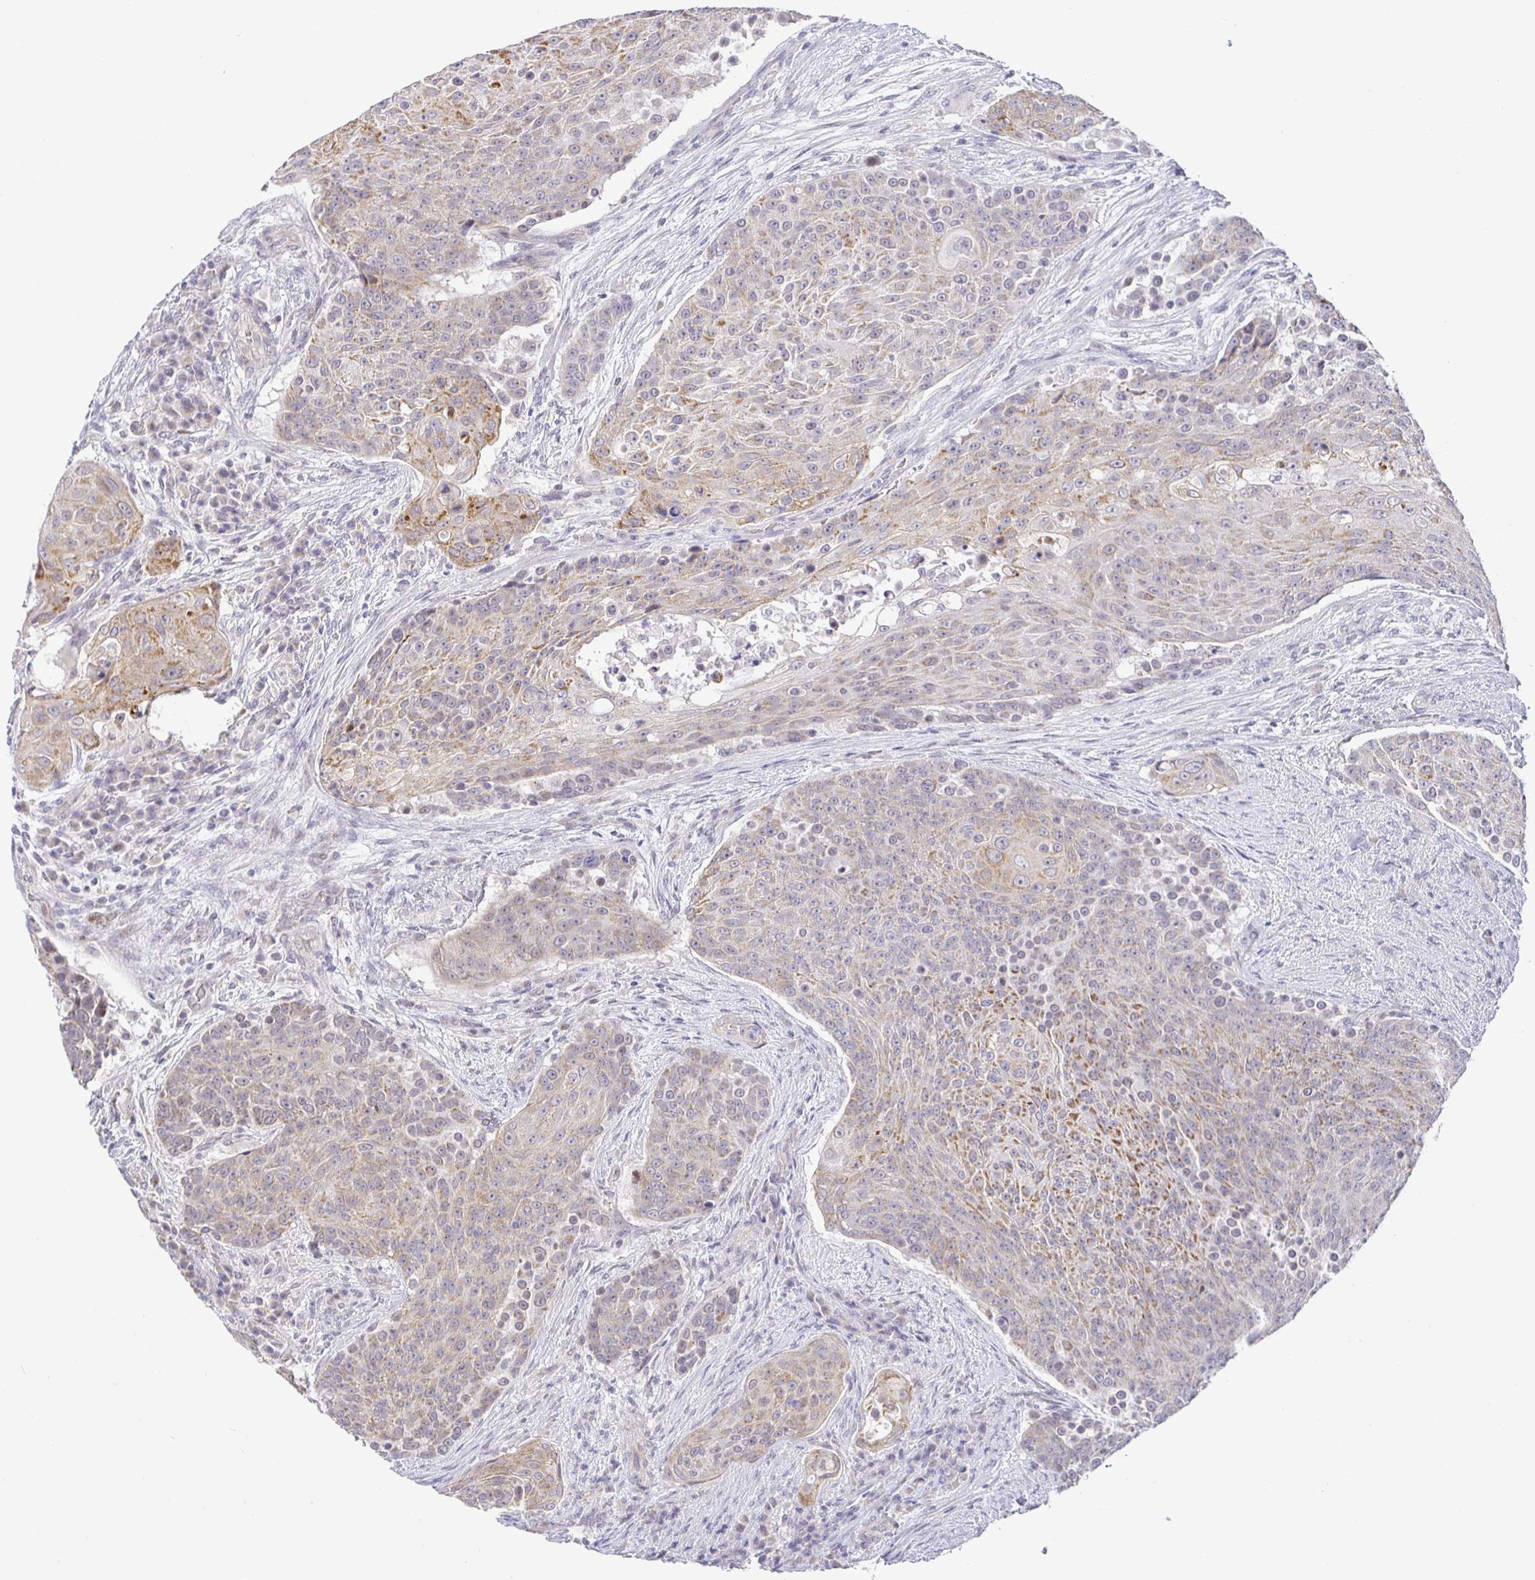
{"staining": {"intensity": "moderate", "quantity": "<25%", "location": "cytoplasmic/membranous"}, "tissue": "urothelial cancer", "cell_type": "Tumor cells", "image_type": "cancer", "snomed": [{"axis": "morphology", "description": "Urothelial carcinoma, High grade"}, {"axis": "topography", "description": "Urinary bladder"}], "caption": "High-magnification brightfield microscopy of high-grade urothelial carcinoma stained with DAB (3,3'-diaminobenzidine) (brown) and counterstained with hematoxylin (blue). tumor cells exhibit moderate cytoplasmic/membranous positivity is appreciated in approximately<25% of cells.", "gene": "CIT", "patient": {"sex": "female", "age": 63}}